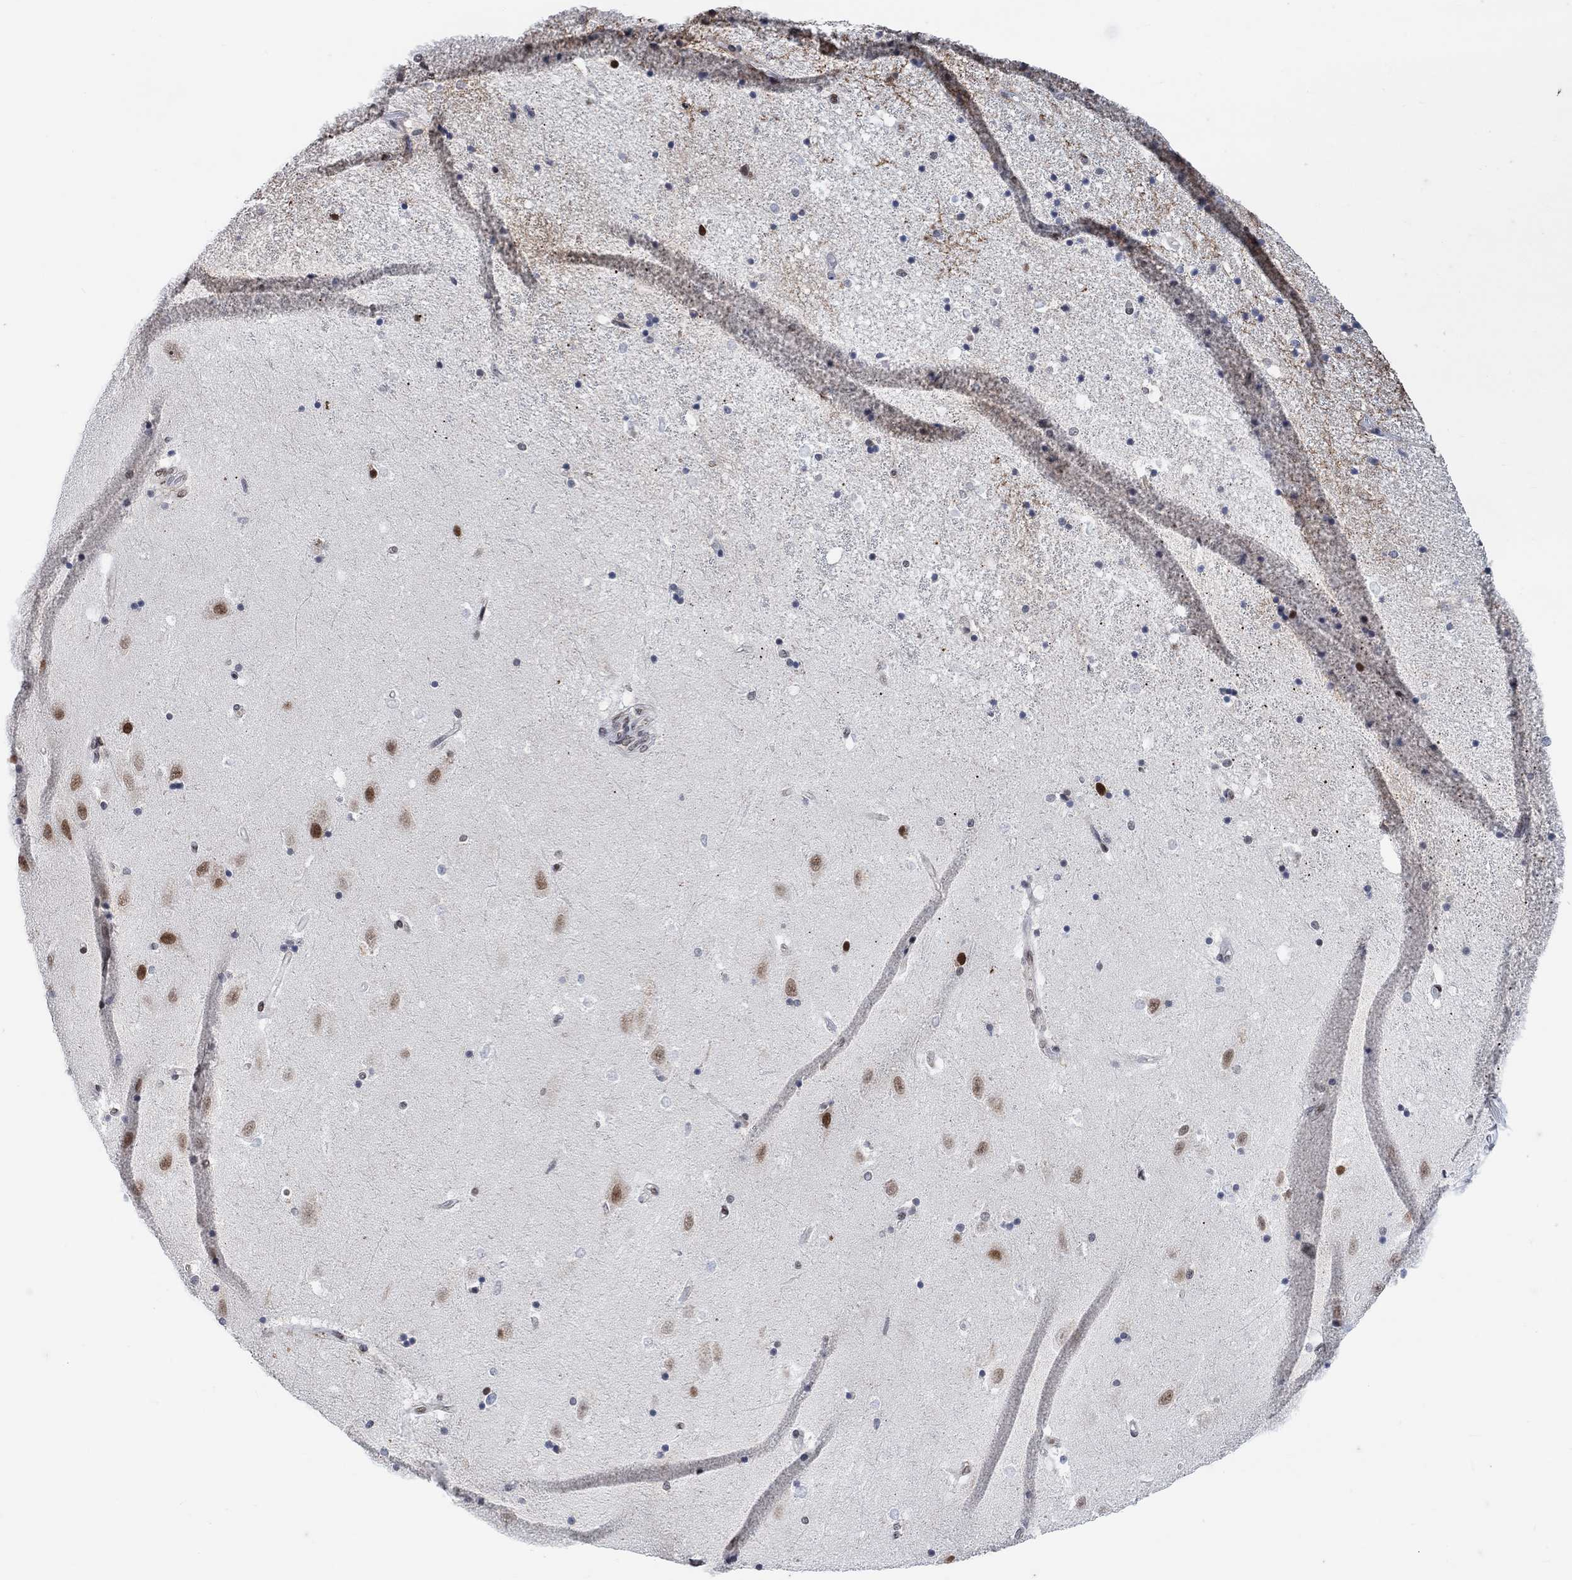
{"staining": {"intensity": "strong", "quantity": "<25%", "location": "nuclear"}, "tissue": "hippocampus", "cell_type": "Glial cells", "image_type": "normal", "snomed": [{"axis": "morphology", "description": "Normal tissue, NOS"}, {"axis": "topography", "description": "Hippocampus"}], "caption": "High-magnification brightfield microscopy of benign hippocampus stained with DAB (3,3'-diaminobenzidine) (brown) and counterstained with hematoxylin (blue). glial cells exhibit strong nuclear staining is appreciated in approximately<25% of cells.", "gene": "USP39", "patient": {"sex": "male", "age": 49}}